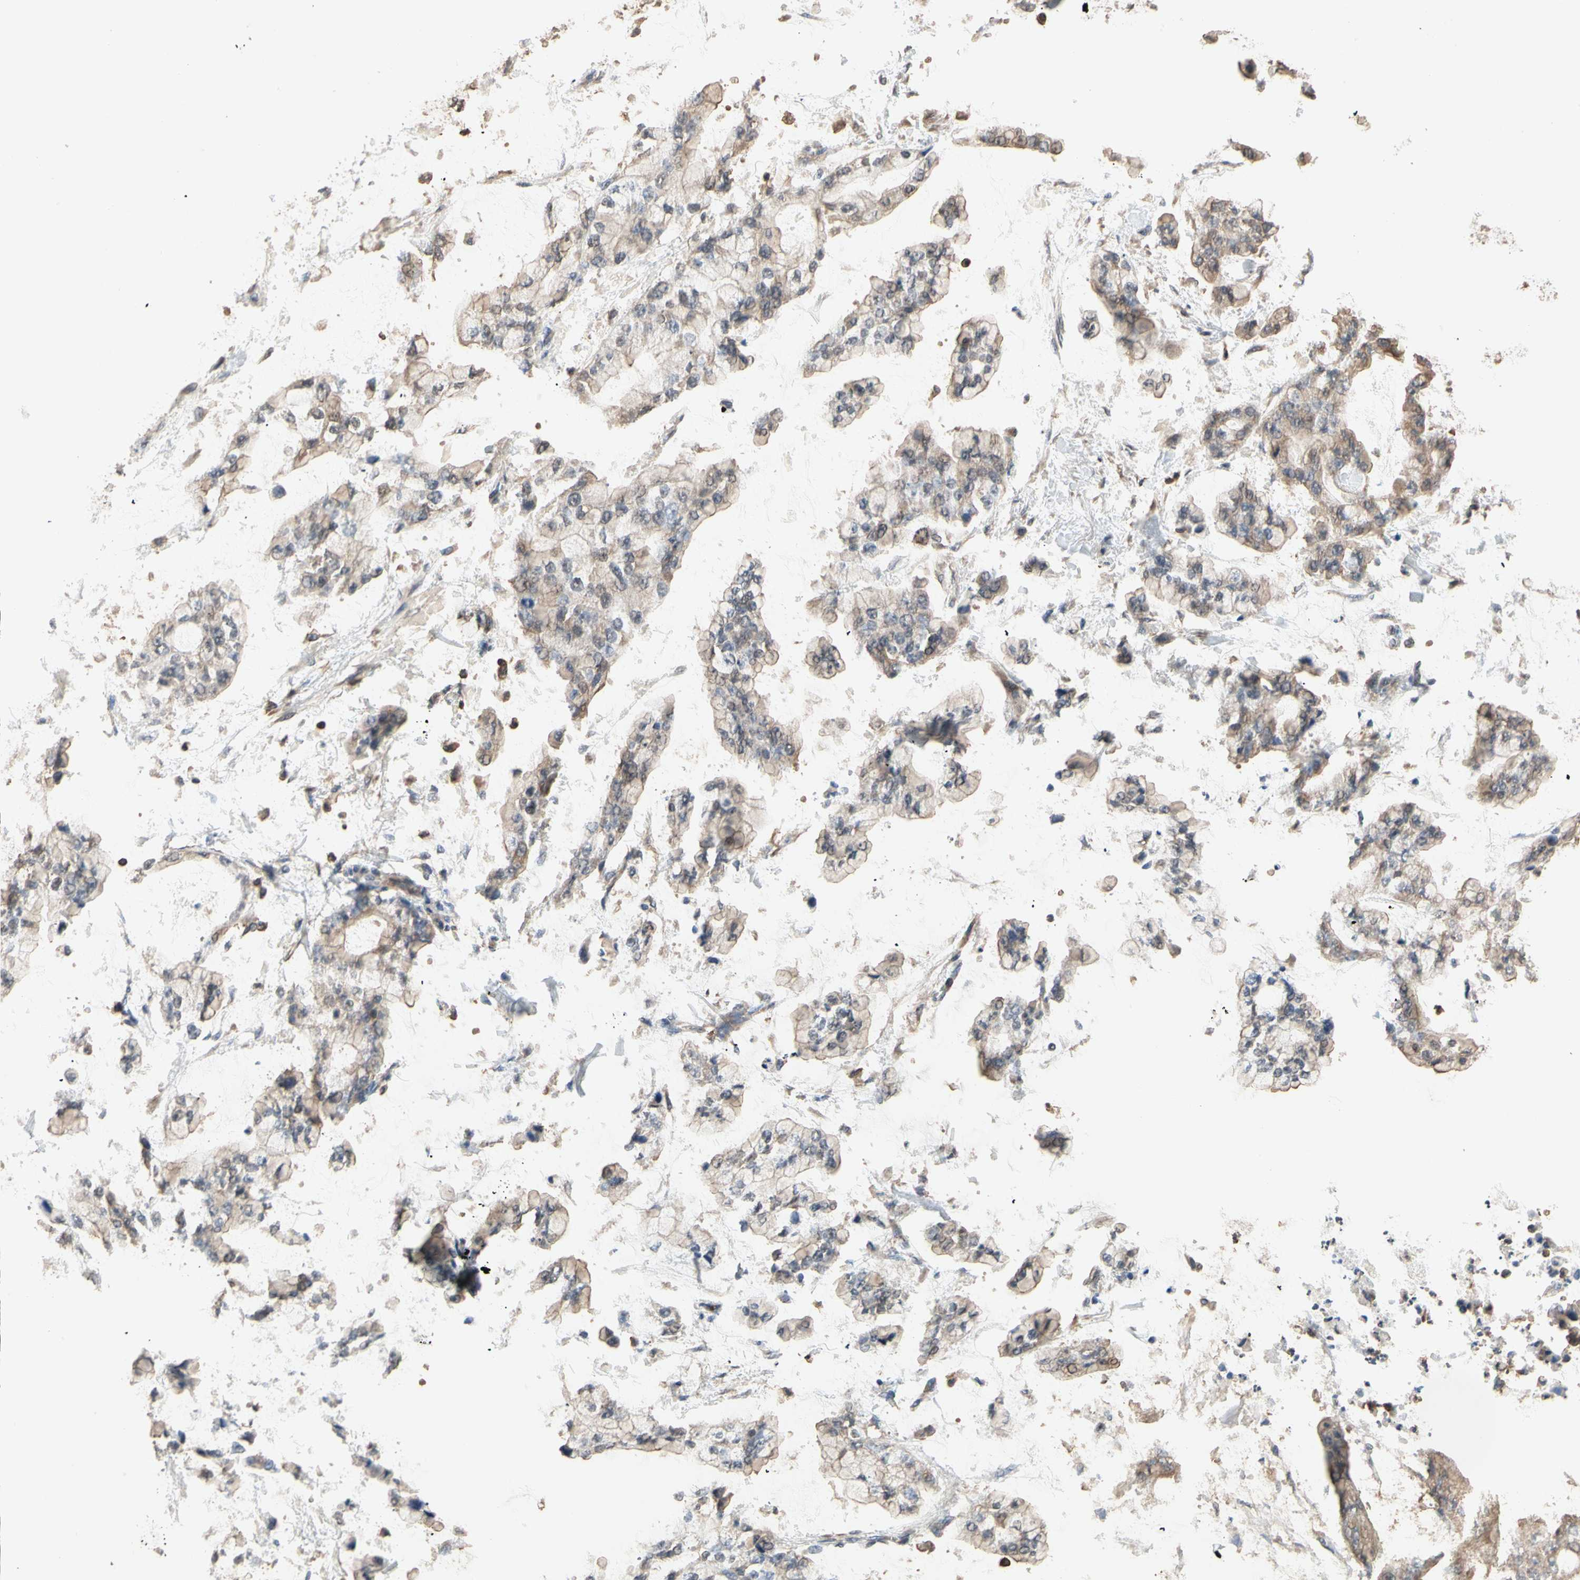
{"staining": {"intensity": "weak", "quantity": "25%-75%", "location": "cytoplasmic/membranous"}, "tissue": "stomach cancer", "cell_type": "Tumor cells", "image_type": "cancer", "snomed": [{"axis": "morphology", "description": "Normal tissue, NOS"}, {"axis": "morphology", "description": "Adenocarcinoma, NOS"}, {"axis": "topography", "description": "Stomach, upper"}, {"axis": "topography", "description": "Stomach"}], "caption": "There is low levels of weak cytoplasmic/membranous staining in tumor cells of stomach adenocarcinoma, as demonstrated by immunohistochemical staining (brown color).", "gene": "MAP3K10", "patient": {"sex": "male", "age": 76}}